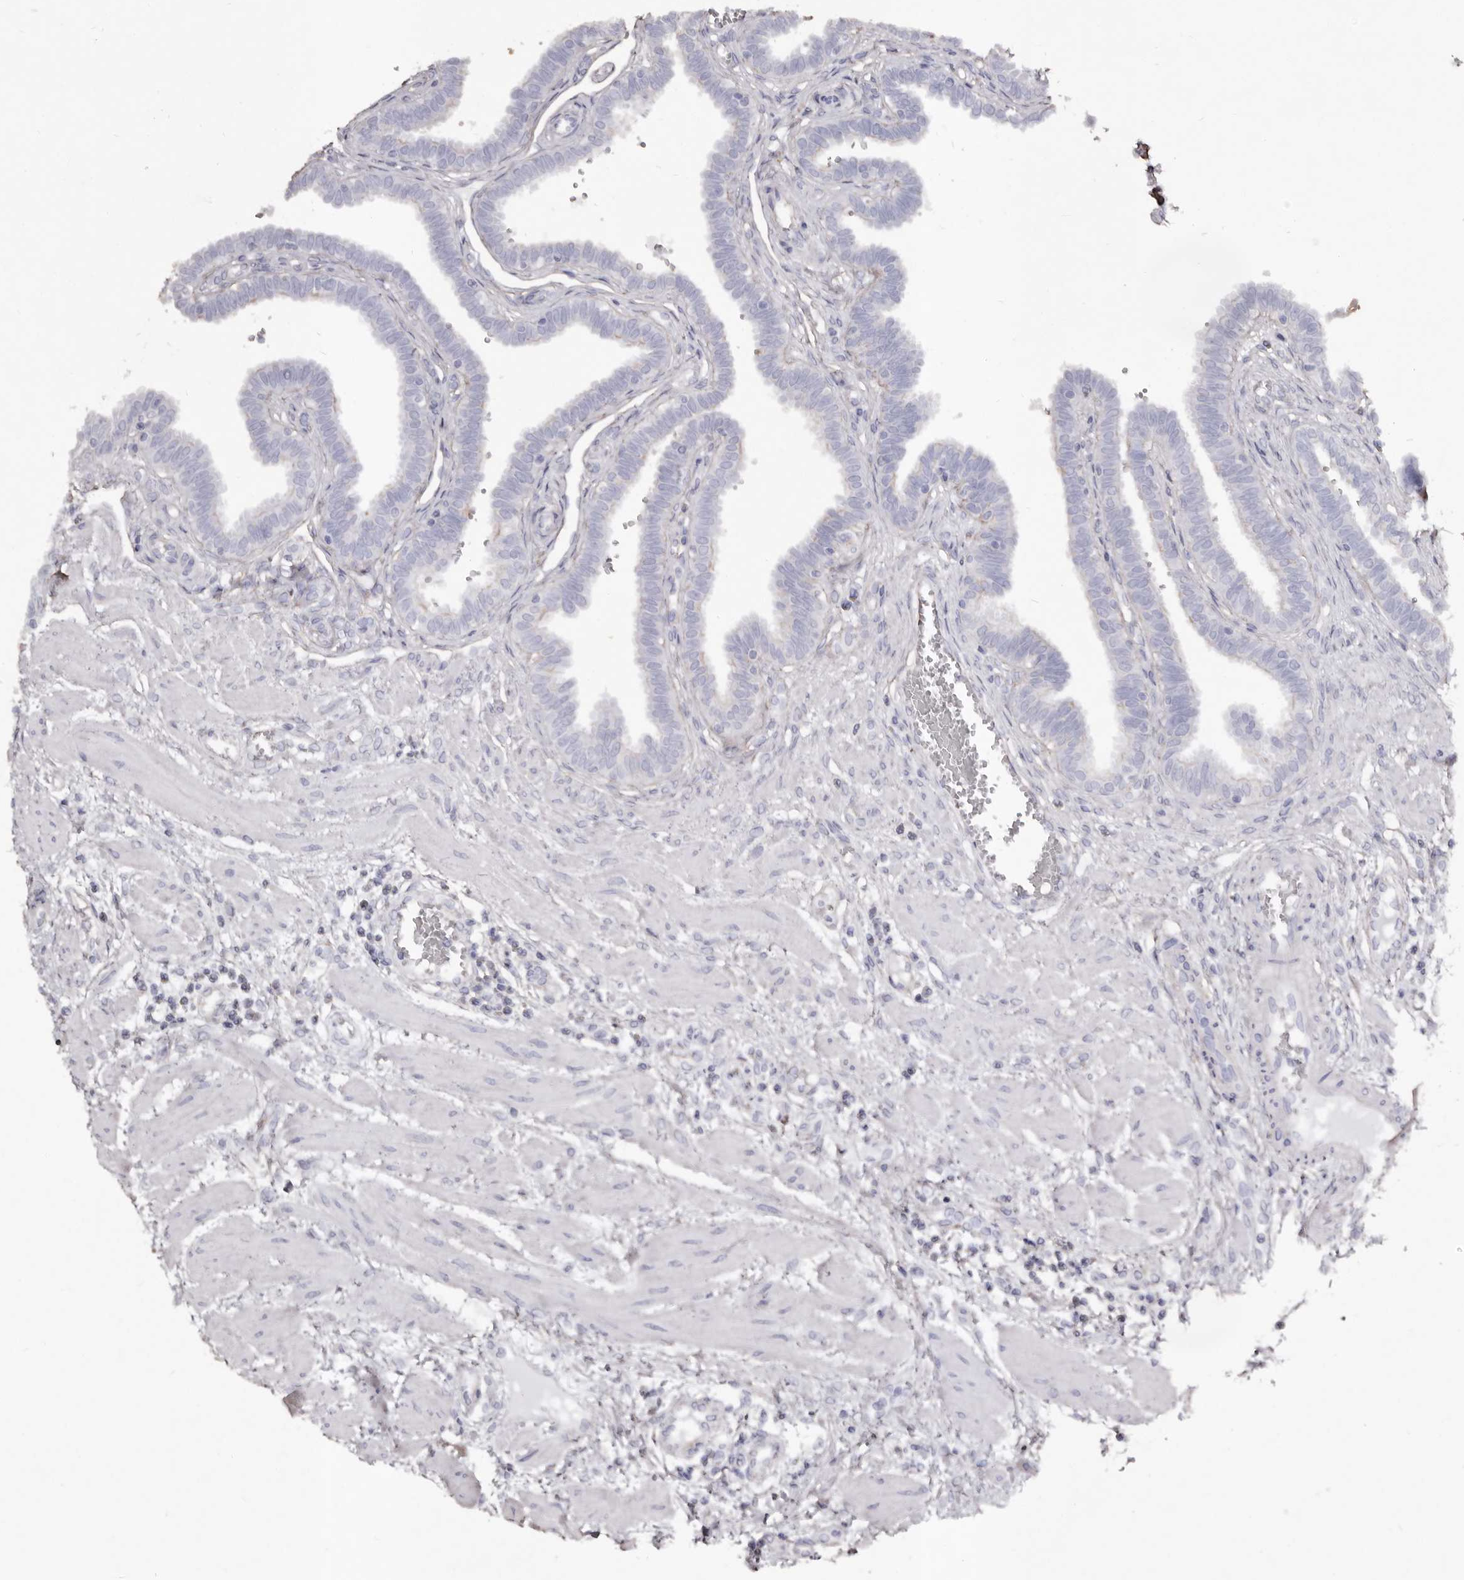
{"staining": {"intensity": "moderate", "quantity": "25%-75%", "location": "cytoplasmic/membranous"}, "tissue": "fallopian tube", "cell_type": "Glandular cells", "image_type": "normal", "snomed": [{"axis": "morphology", "description": "Normal tissue, NOS"}, {"axis": "topography", "description": "Fallopian tube"}], "caption": "IHC (DAB) staining of unremarkable fallopian tube displays moderate cytoplasmic/membranous protein positivity in approximately 25%-75% of glandular cells. (Brightfield microscopy of DAB IHC at high magnification).", "gene": "MACC1", "patient": {"sex": "female", "age": 32}}